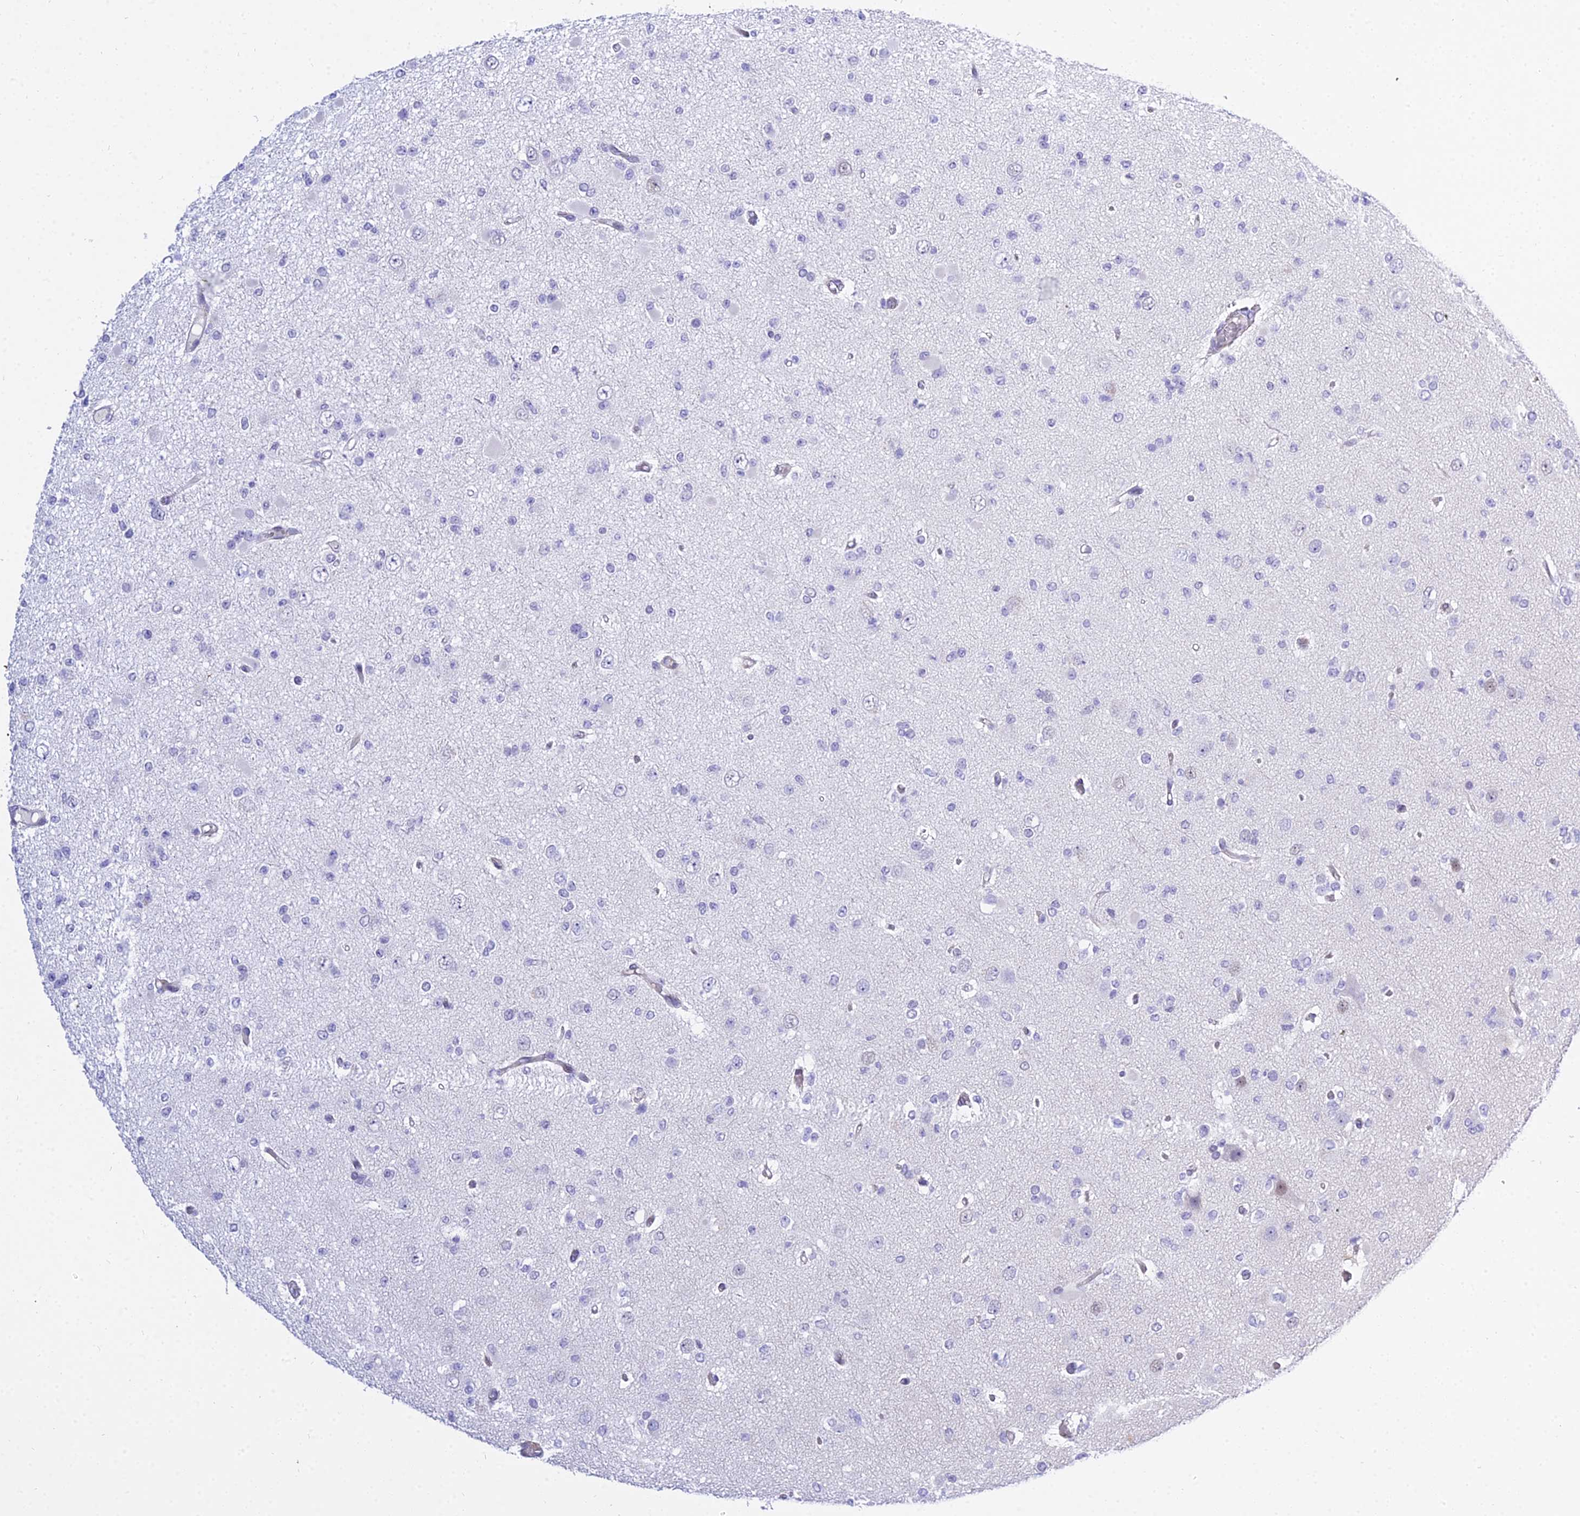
{"staining": {"intensity": "negative", "quantity": "none", "location": "none"}, "tissue": "glioma", "cell_type": "Tumor cells", "image_type": "cancer", "snomed": [{"axis": "morphology", "description": "Glioma, malignant, Low grade"}, {"axis": "topography", "description": "Brain"}], "caption": "Immunohistochemistry (IHC) image of glioma stained for a protein (brown), which displays no positivity in tumor cells.", "gene": "ZNF628", "patient": {"sex": "female", "age": 22}}